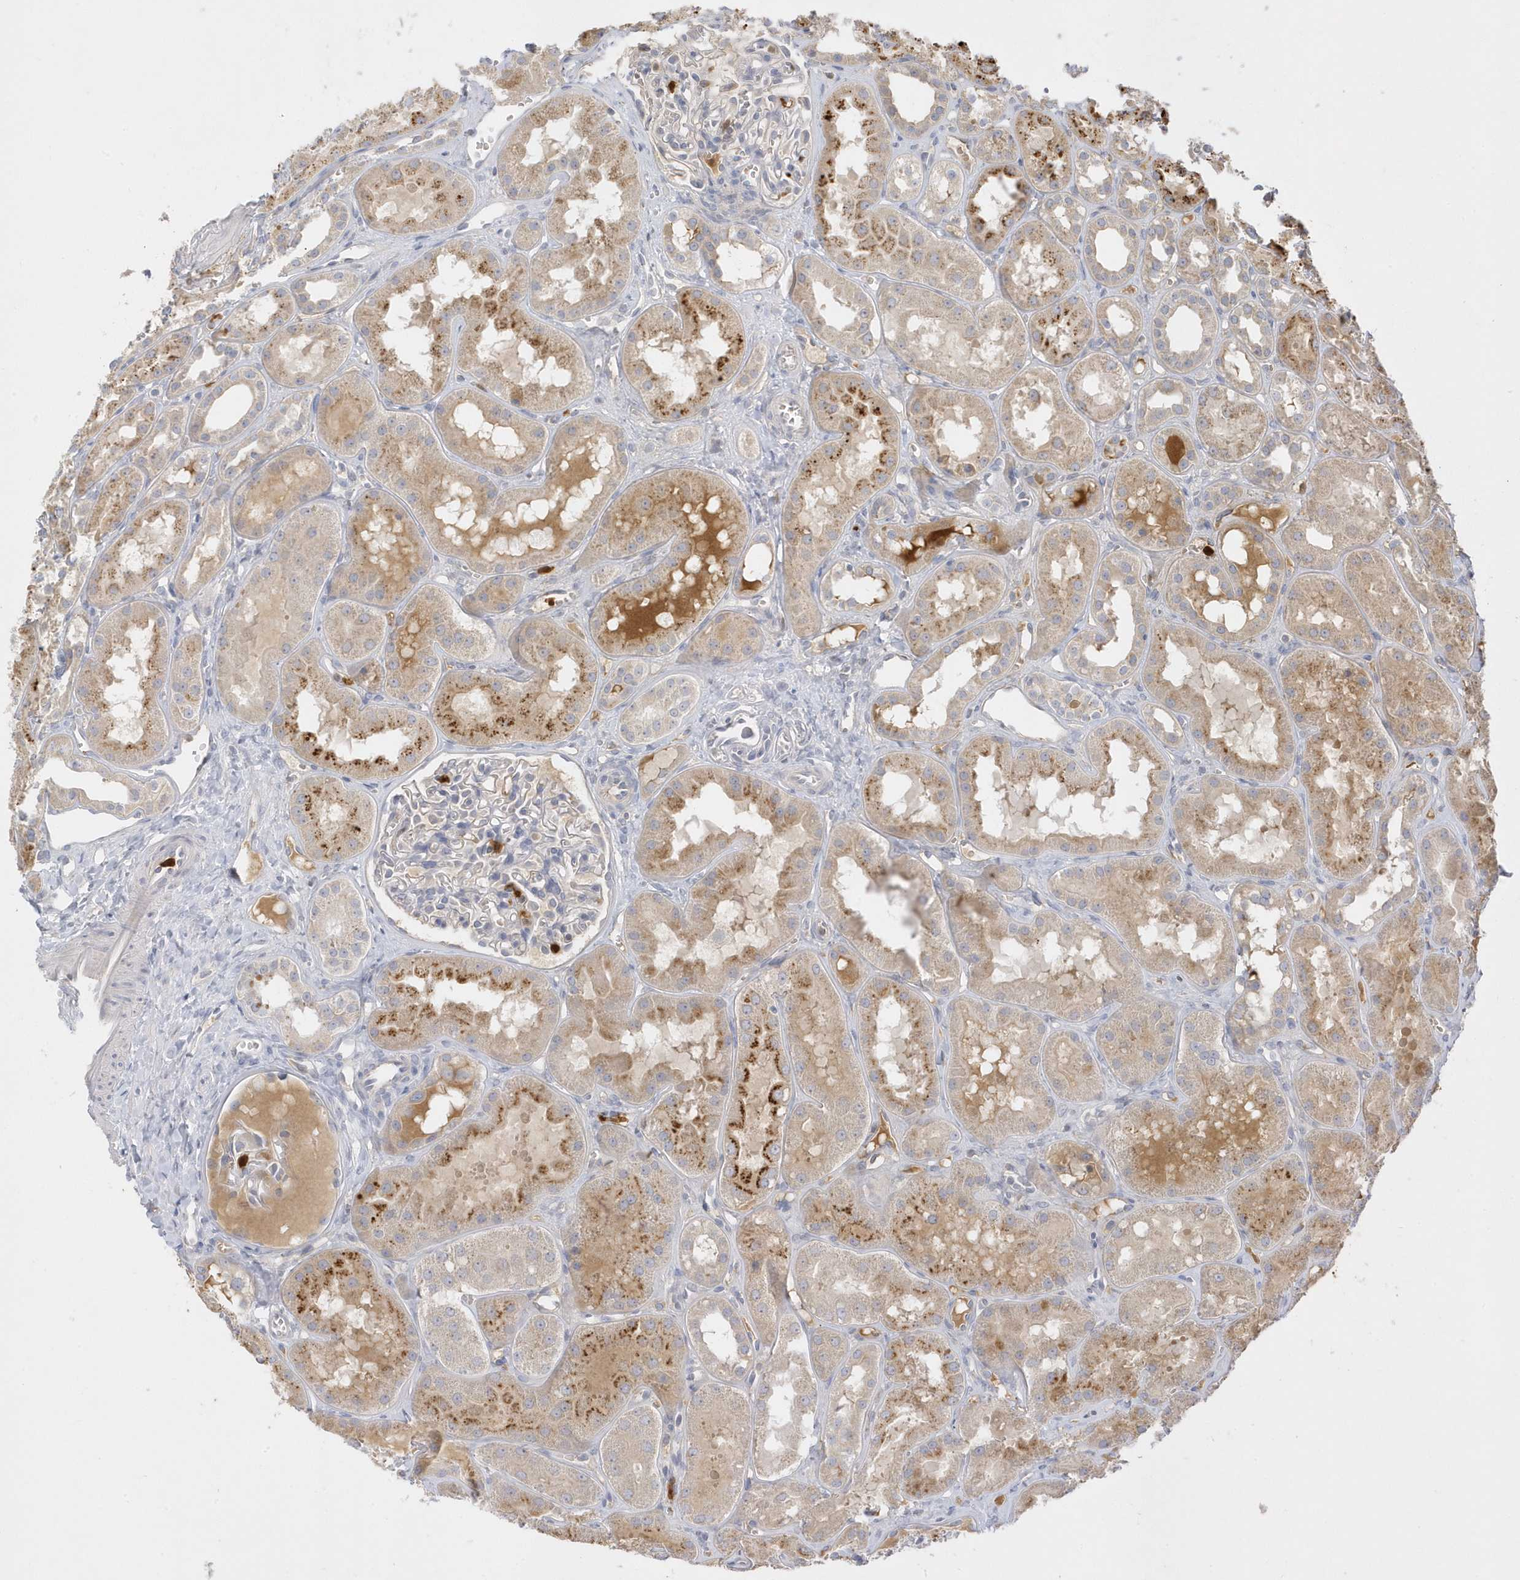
{"staining": {"intensity": "negative", "quantity": "none", "location": "none"}, "tissue": "kidney", "cell_type": "Cells in glomeruli", "image_type": "normal", "snomed": [{"axis": "morphology", "description": "Normal tissue, NOS"}, {"axis": "topography", "description": "Kidney"}], "caption": "DAB immunohistochemical staining of unremarkable kidney demonstrates no significant positivity in cells in glomeruli. The staining was performed using DAB to visualize the protein expression in brown, while the nuclei were stained in blue with hematoxylin (Magnification: 20x).", "gene": "DPP9", "patient": {"sex": "male", "age": 16}}